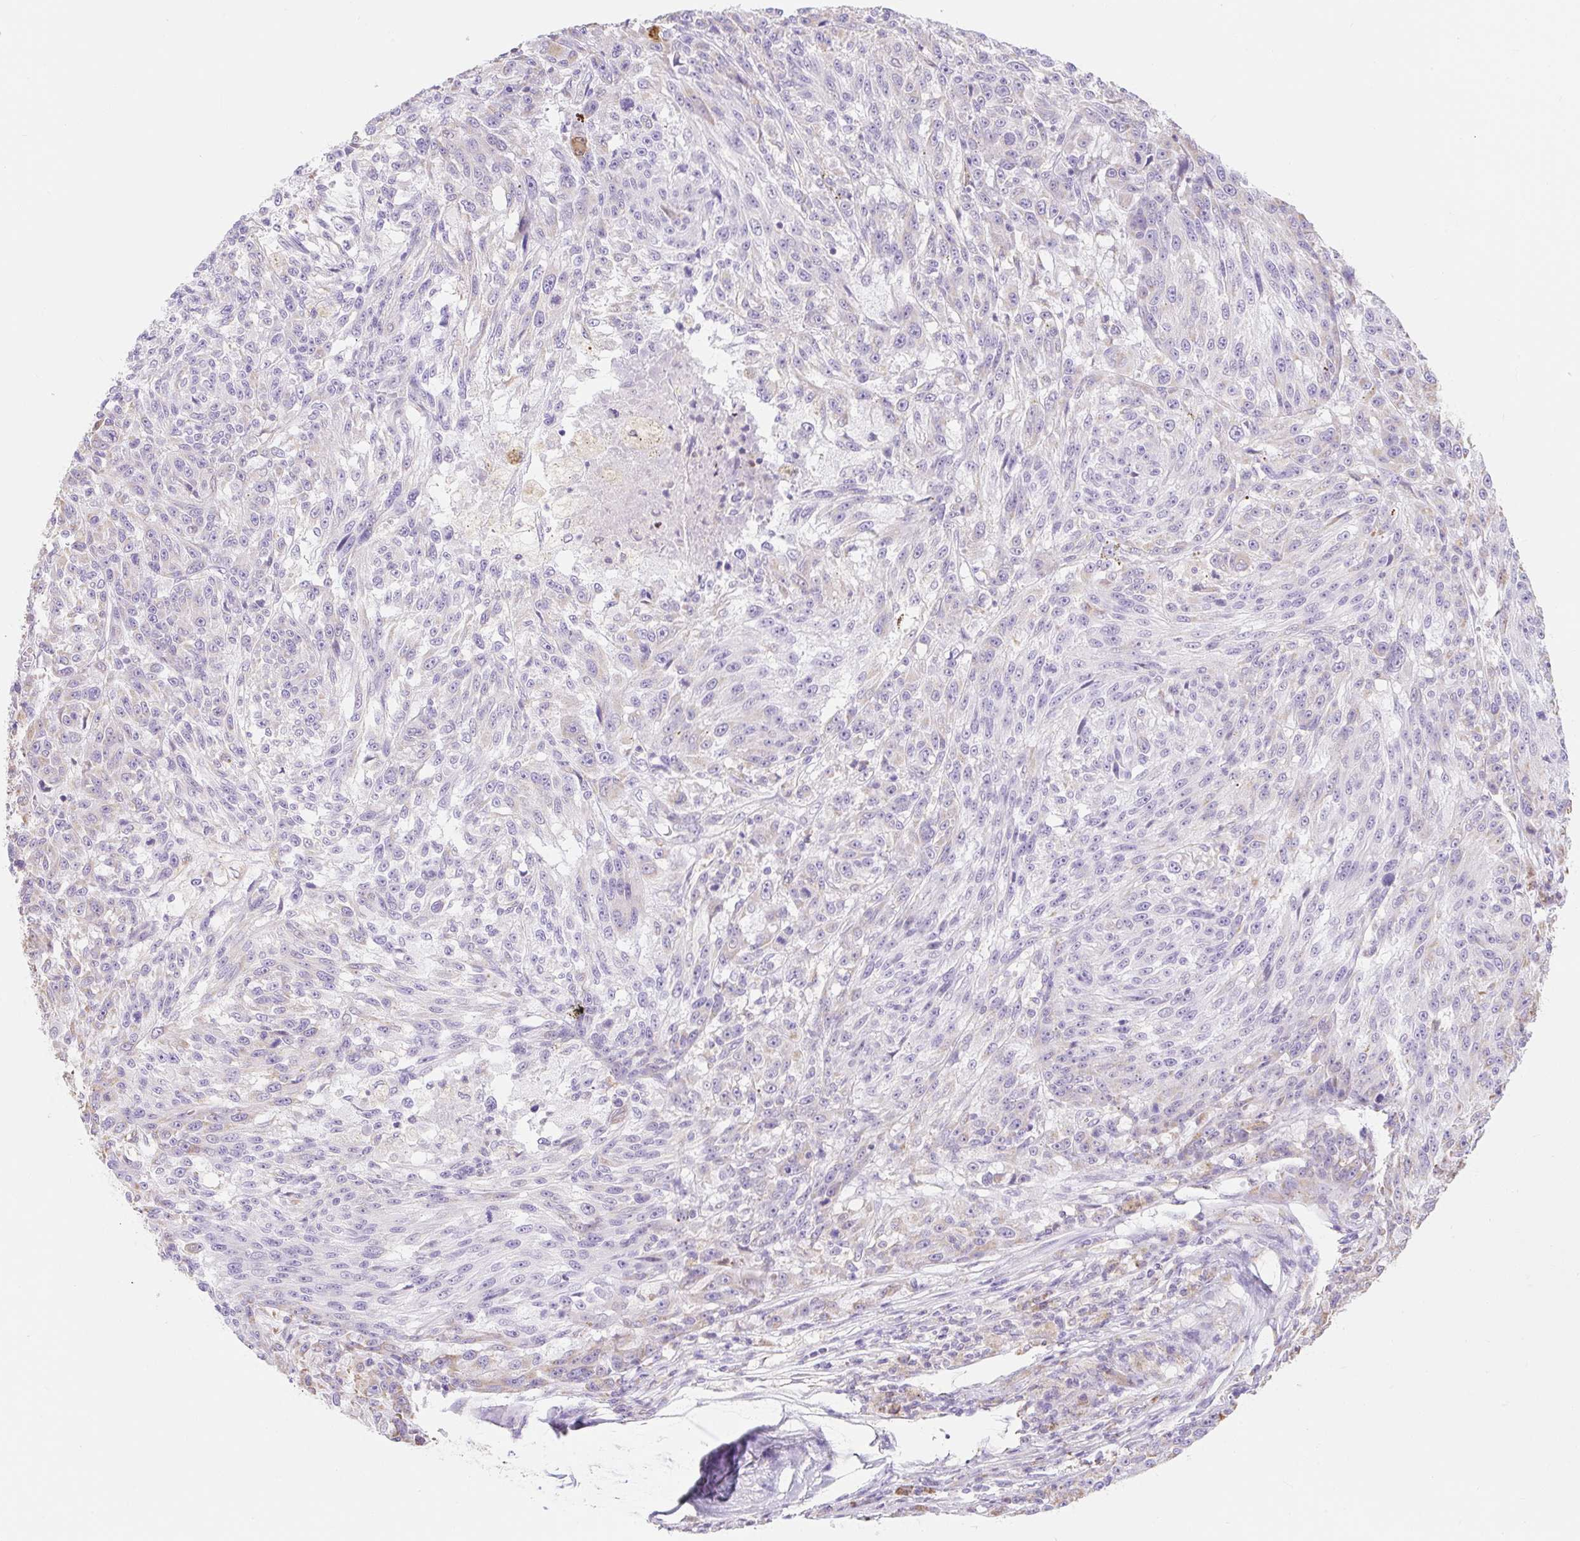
{"staining": {"intensity": "weak", "quantity": "<25%", "location": "cytoplasmic/membranous"}, "tissue": "melanoma", "cell_type": "Tumor cells", "image_type": "cancer", "snomed": [{"axis": "morphology", "description": "Malignant melanoma, NOS"}, {"axis": "topography", "description": "Skin"}], "caption": "The photomicrograph exhibits no staining of tumor cells in melanoma. Brightfield microscopy of IHC stained with DAB (3,3'-diaminobenzidine) (brown) and hematoxylin (blue), captured at high magnification.", "gene": "DHX35", "patient": {"sex": "male", "age": 53}}